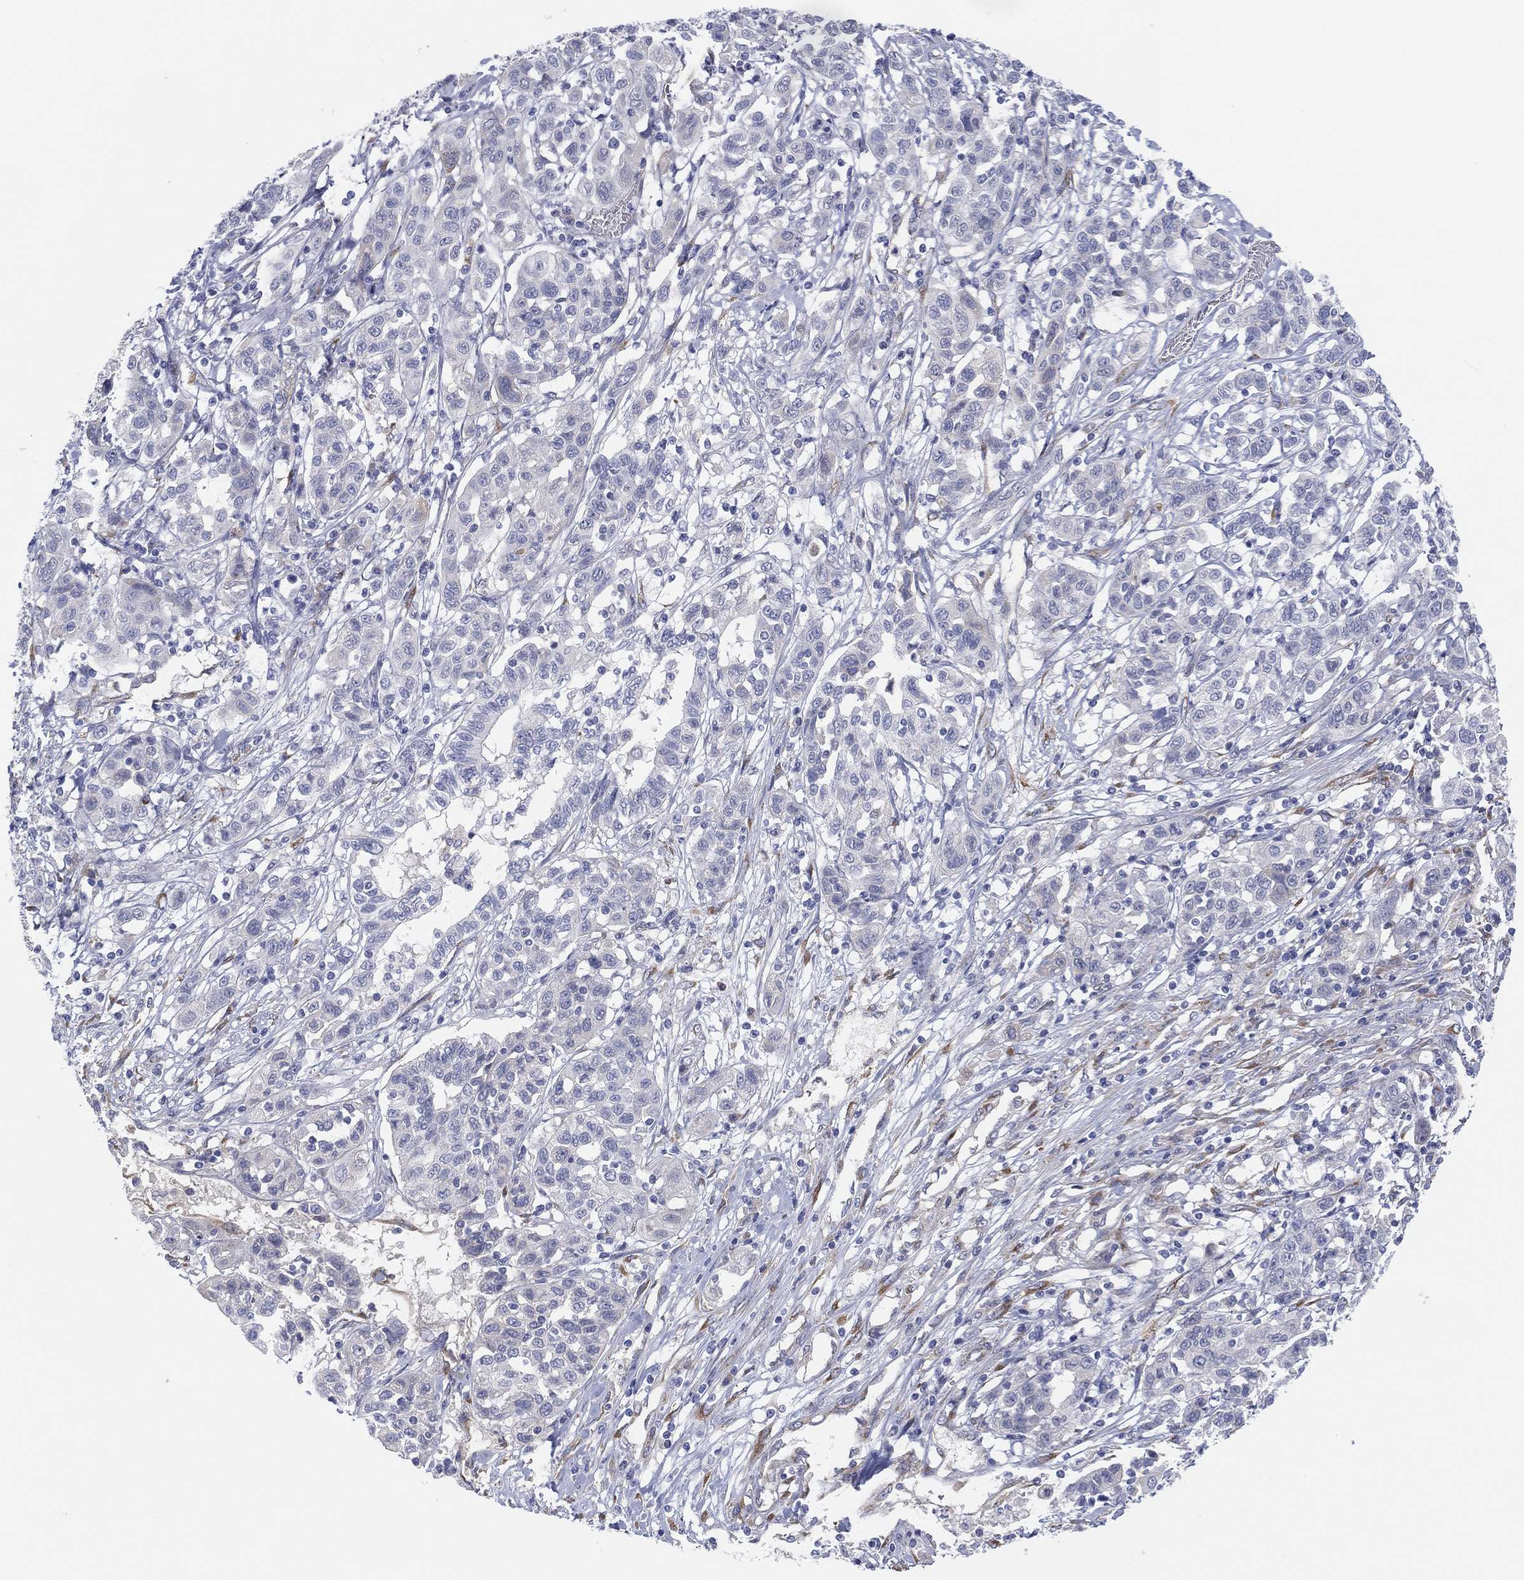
{"staining": {"intensity": "negative", "quantity": "none", "location": "none"}, "tissue": "liver cancer", "cell_type": "Tumor cells", "image_type": "cancer", "snomed": [{"axis": "morphology", "description": "Adenocarcinoma, NOS"}, {"axis": "morphology", "description": "Cholangiocarcinoma"}, {"axis": "topography", "description": "Liver"}], "caption": "Immunohistochemistry histopathology image of neoplastic tissue: human adenocarcinoma (liver) stained with DAB (3,3'-diaminobenzidine) exhibits no significant protein staining in tumor cells. The staining was performed using DAB (3,3'-diaminobenzidine) to visualize the protein expression in brown, while the nuclei were stained in blue with hematoxylin (Magnification: 20x).", "gene": "MLF1", "patient": {"sex": "male", "age": 64}}